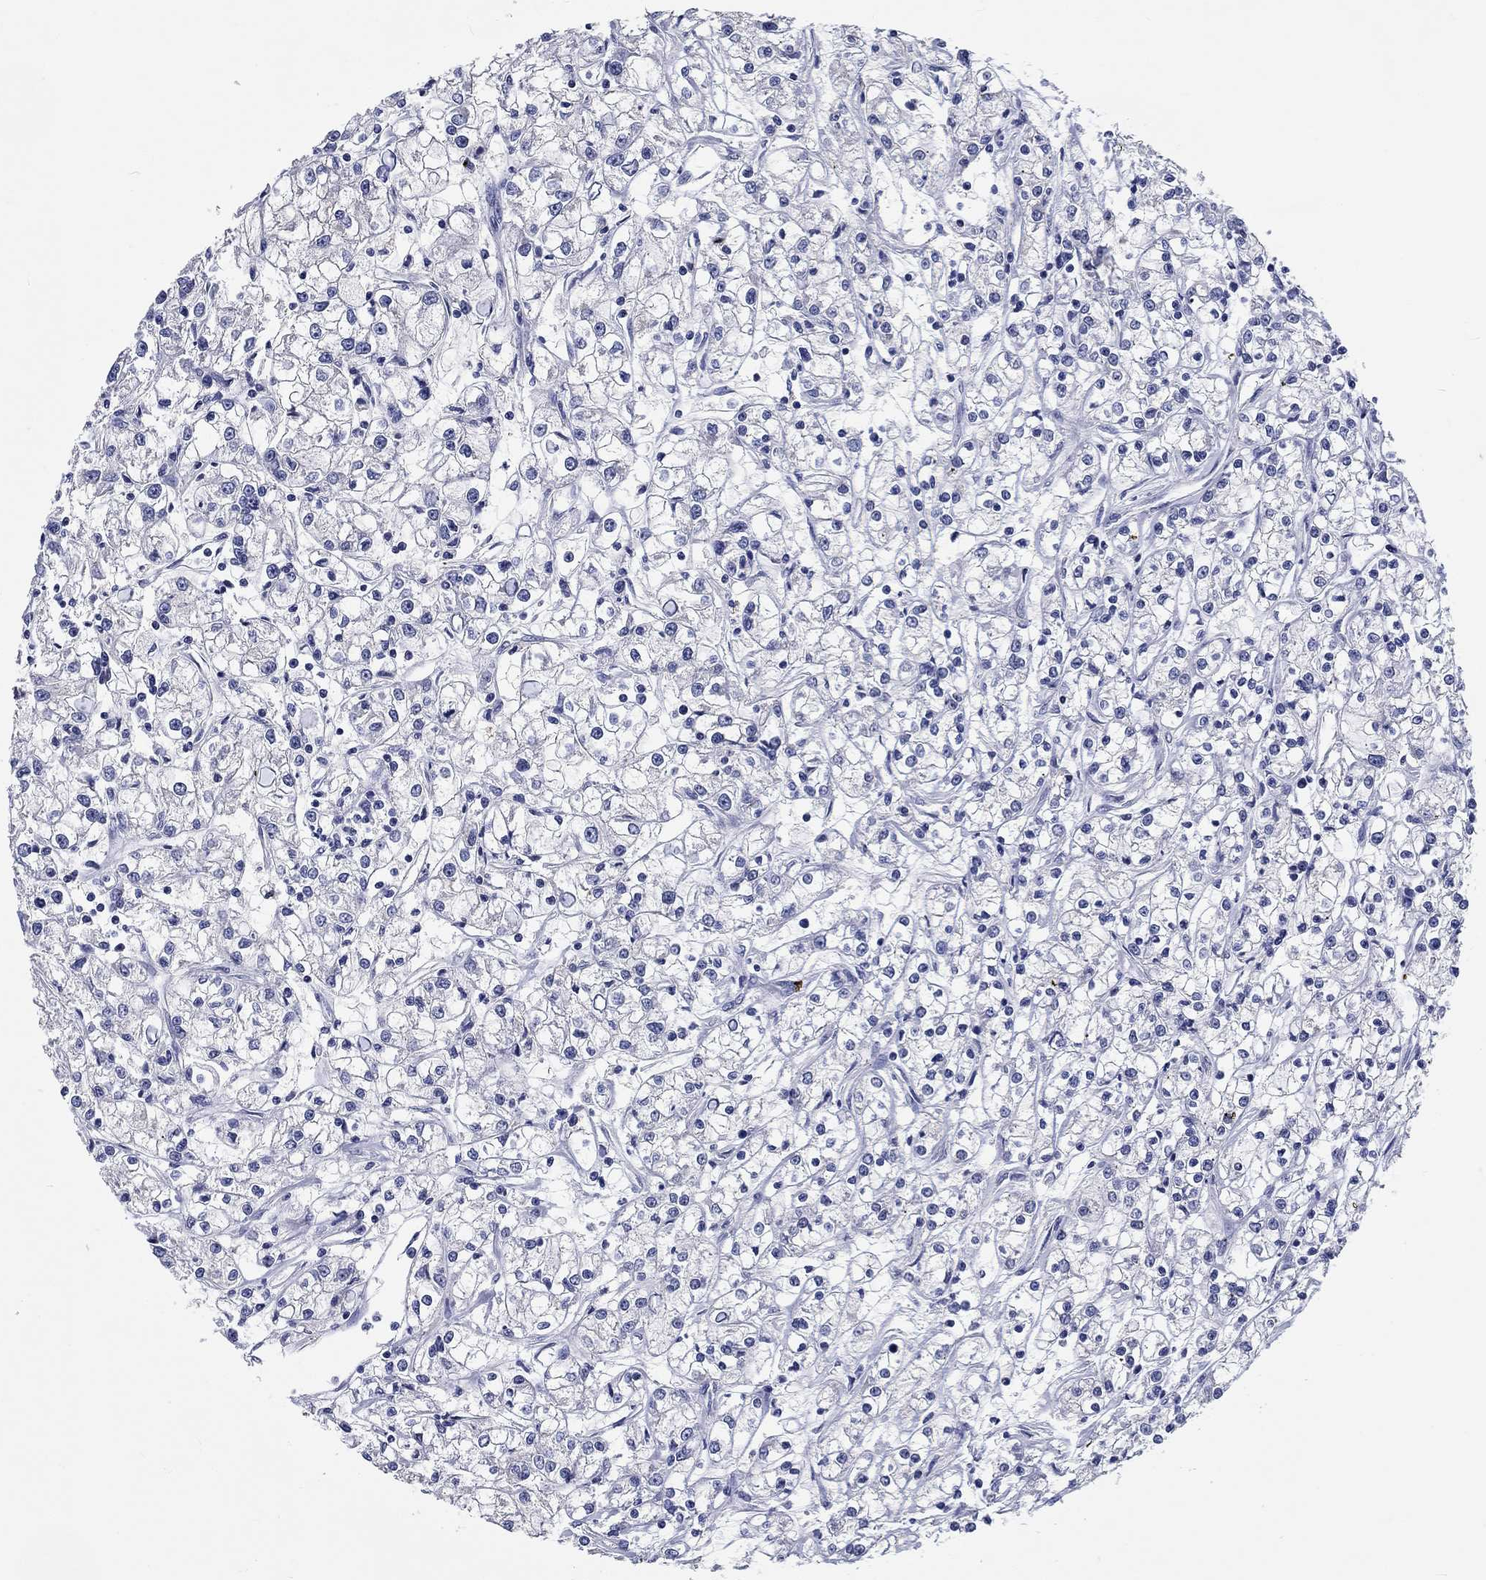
{"staining": {"intensity": "negative", "quantity": "none", "location": "none"}, "tissue": "renal cancer", "cell_type": "Tumor cells", "image_type": "cancer", "snomed": [{"axis": "morphology", "description": "Adenocarcinoma, NOS"}, {"axis": "topography", "description": "Kidney"}], "caption": "Immunohistochemical staining of human renal adenocarcinoma exhibits no significant staining in tumor cells.", "gene": "GRIN1", "patient": {"sex": "female", "age": 59}}